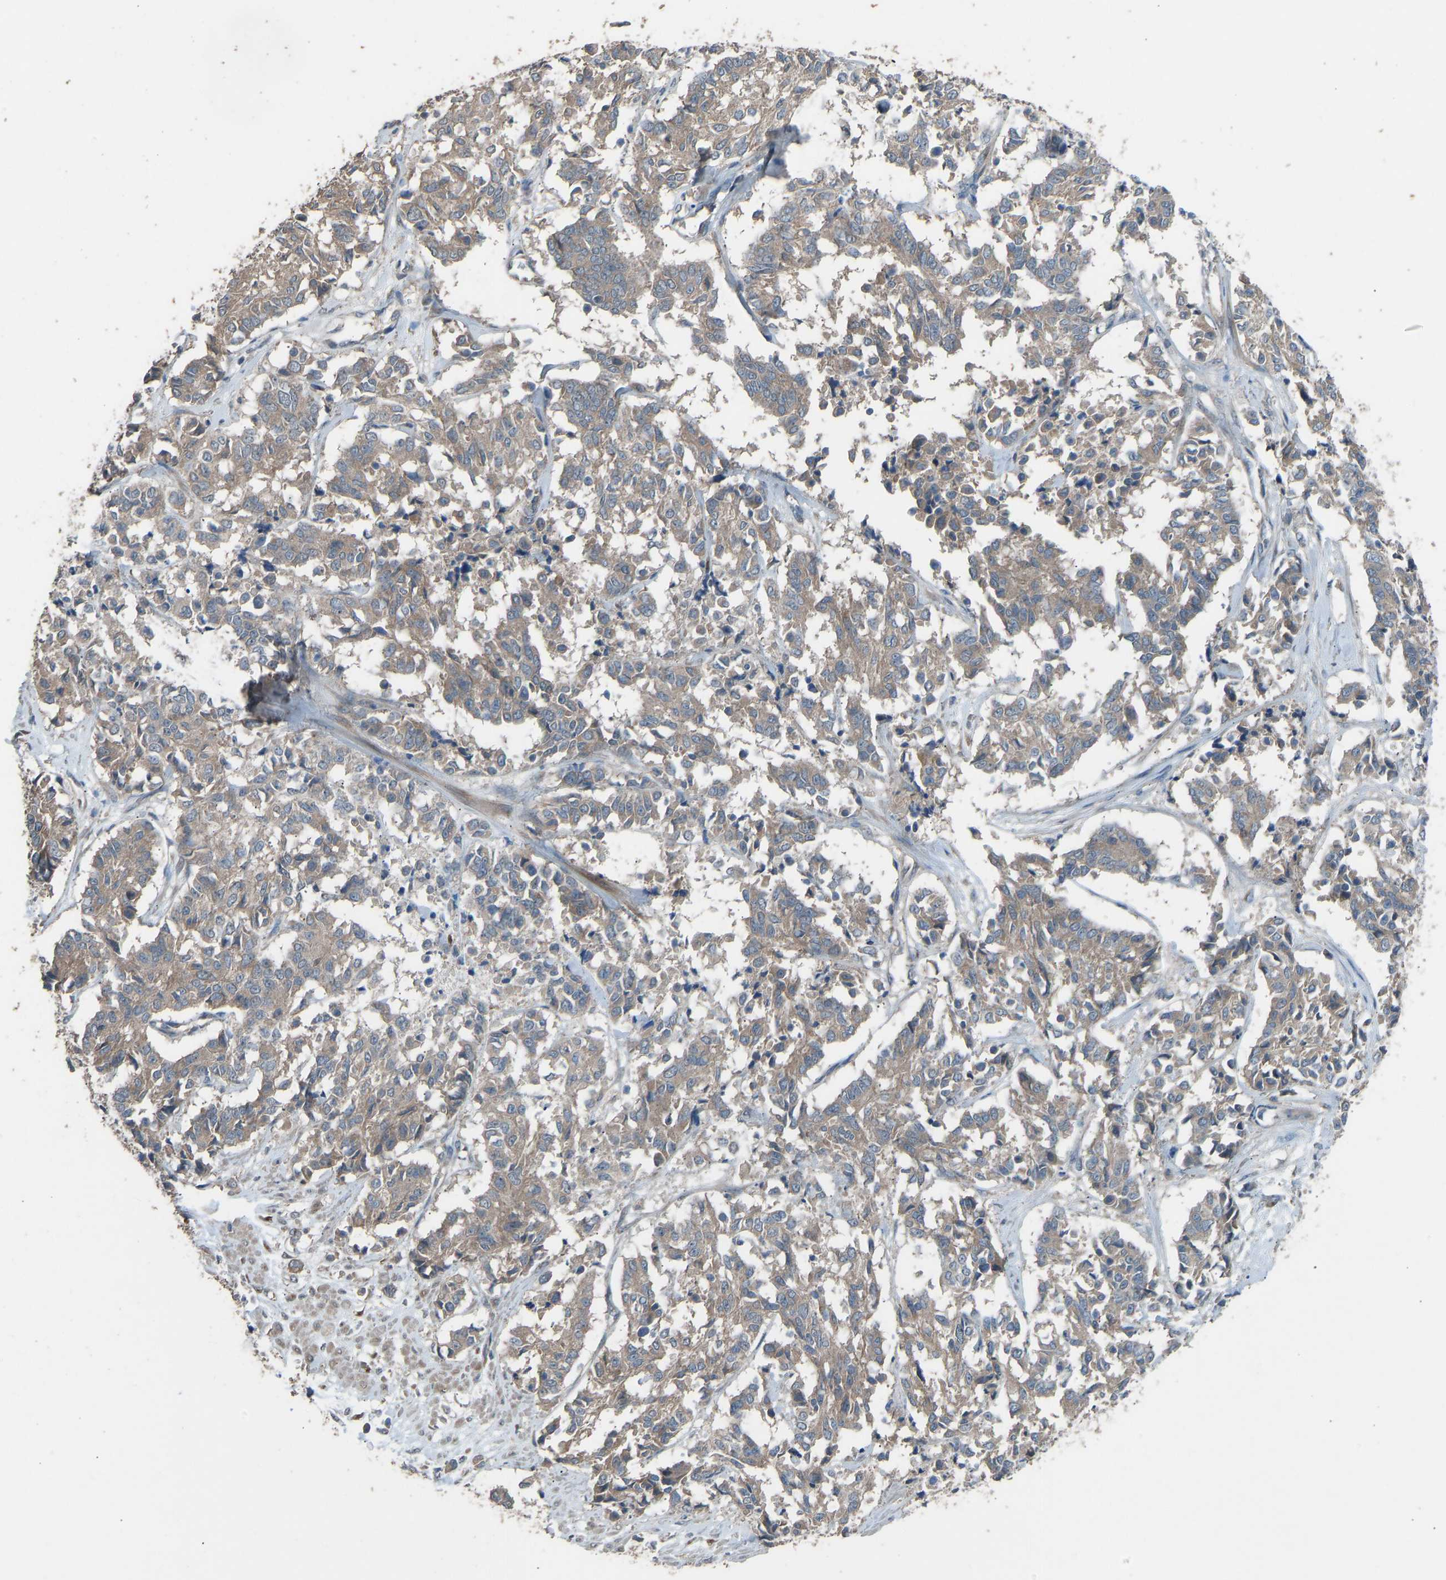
{"staining": {"intensity": "weak", "quantity": ">75%", "location": "cytoplasmic/membranous"}, "tissue": "cervical cancer", "cell_type": "Tumor cells", "image_type": "cancer", "snomed": [{"axis": "morphology", "description": "Squamous cell carcinoma, NOS"}, {"axis": "topography", "description": "Cervix"}], "caption": "Approximately >75% of tumor cells in human cervical cancer demonstrate weak cytoplasmic/membranous protein staining as visualized by brown immunohistochemical staining.", "gene": "SLC43A1", "patient": {"sex": "female", "age": 35}}